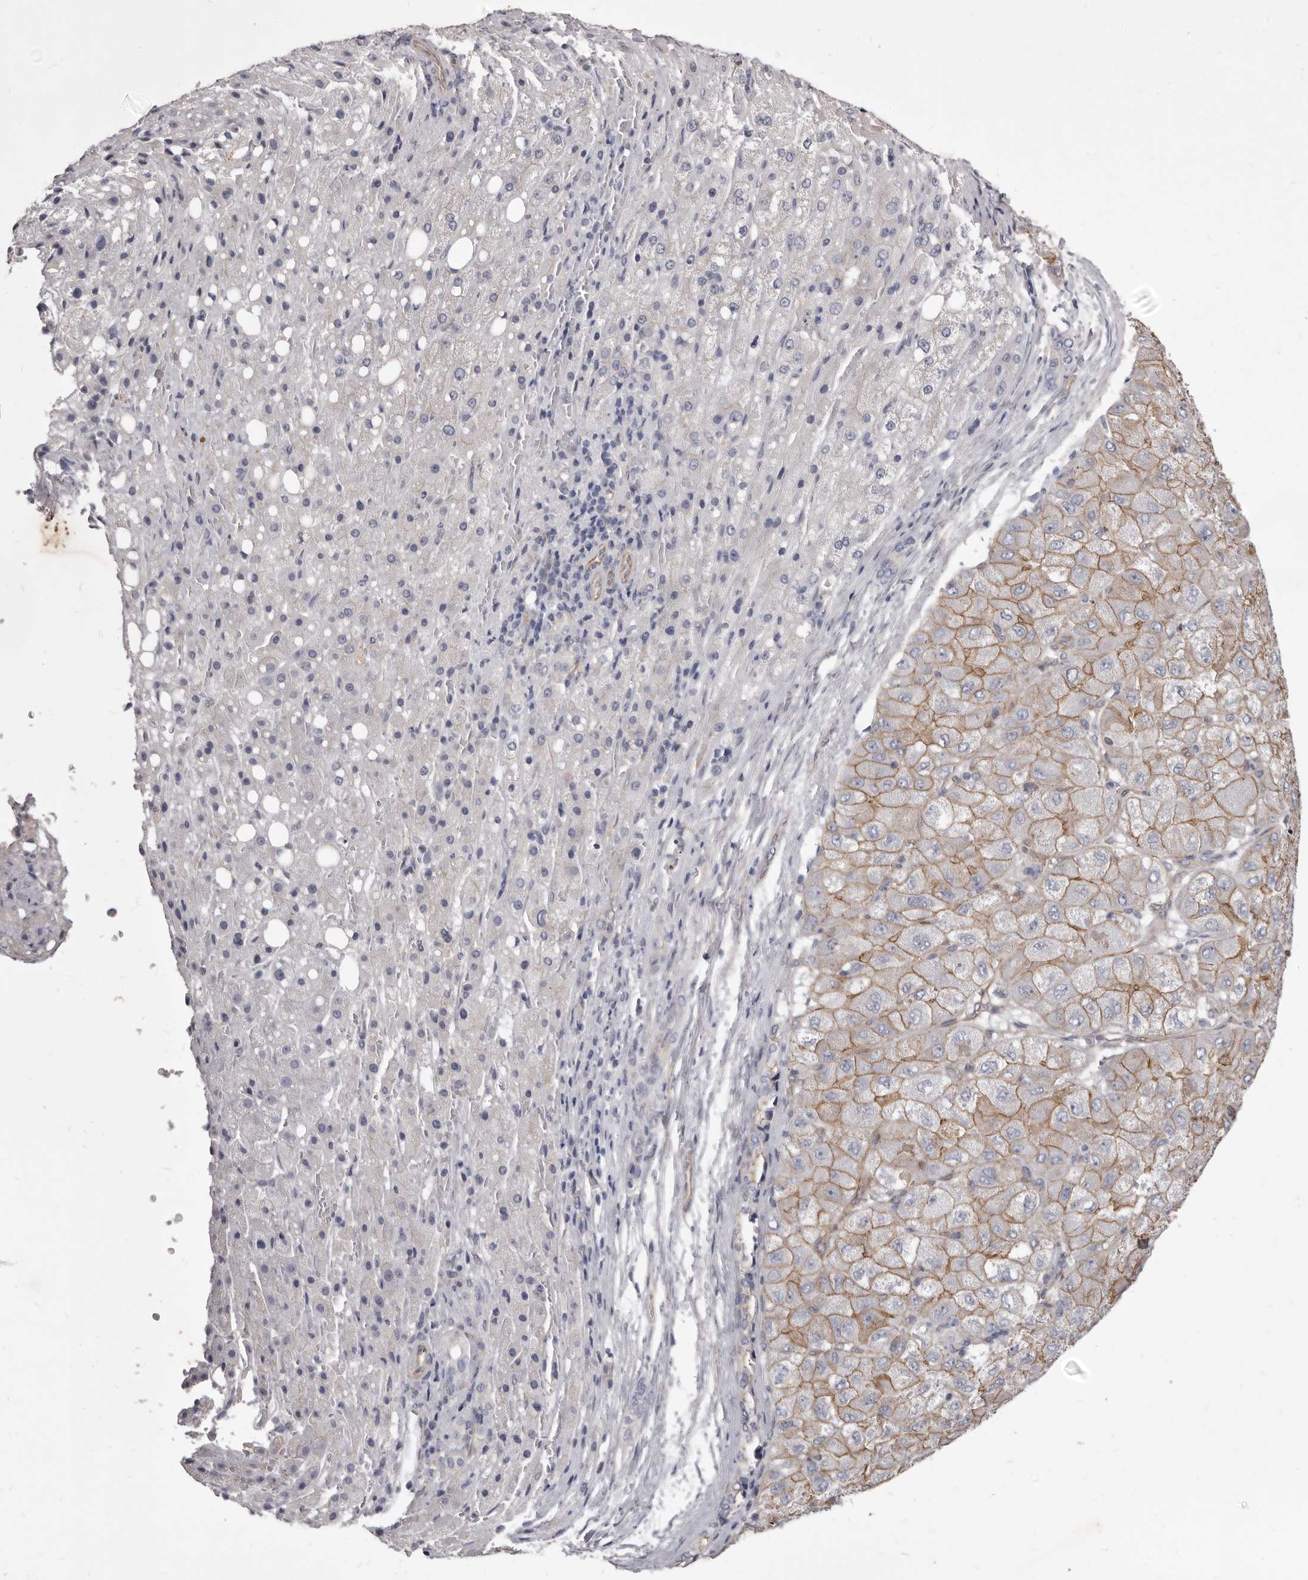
{"staining": {"intensity": "moderate", "quantity": "25%-75%", "location": "cytoplasmic/membranous"}, "tissue": "liver cancer", "cell_type": "Tumor cells", "image_type": "cancer", "snomed": [{"axis": "morphology", "description": "Carcinoma, Hepatocellular, NOS"}, {"axis": "topography", "description": "Liver"}], "caption": "The photomicrograph exhibits immunohistochemical staining of liver cancer. There is moderate cytoplasmic/membranous positivity is identified in approximately 25%-75% of tumor cells.", "gene": "P2RX6", "patient": {"sex": "male", "age": 80}}